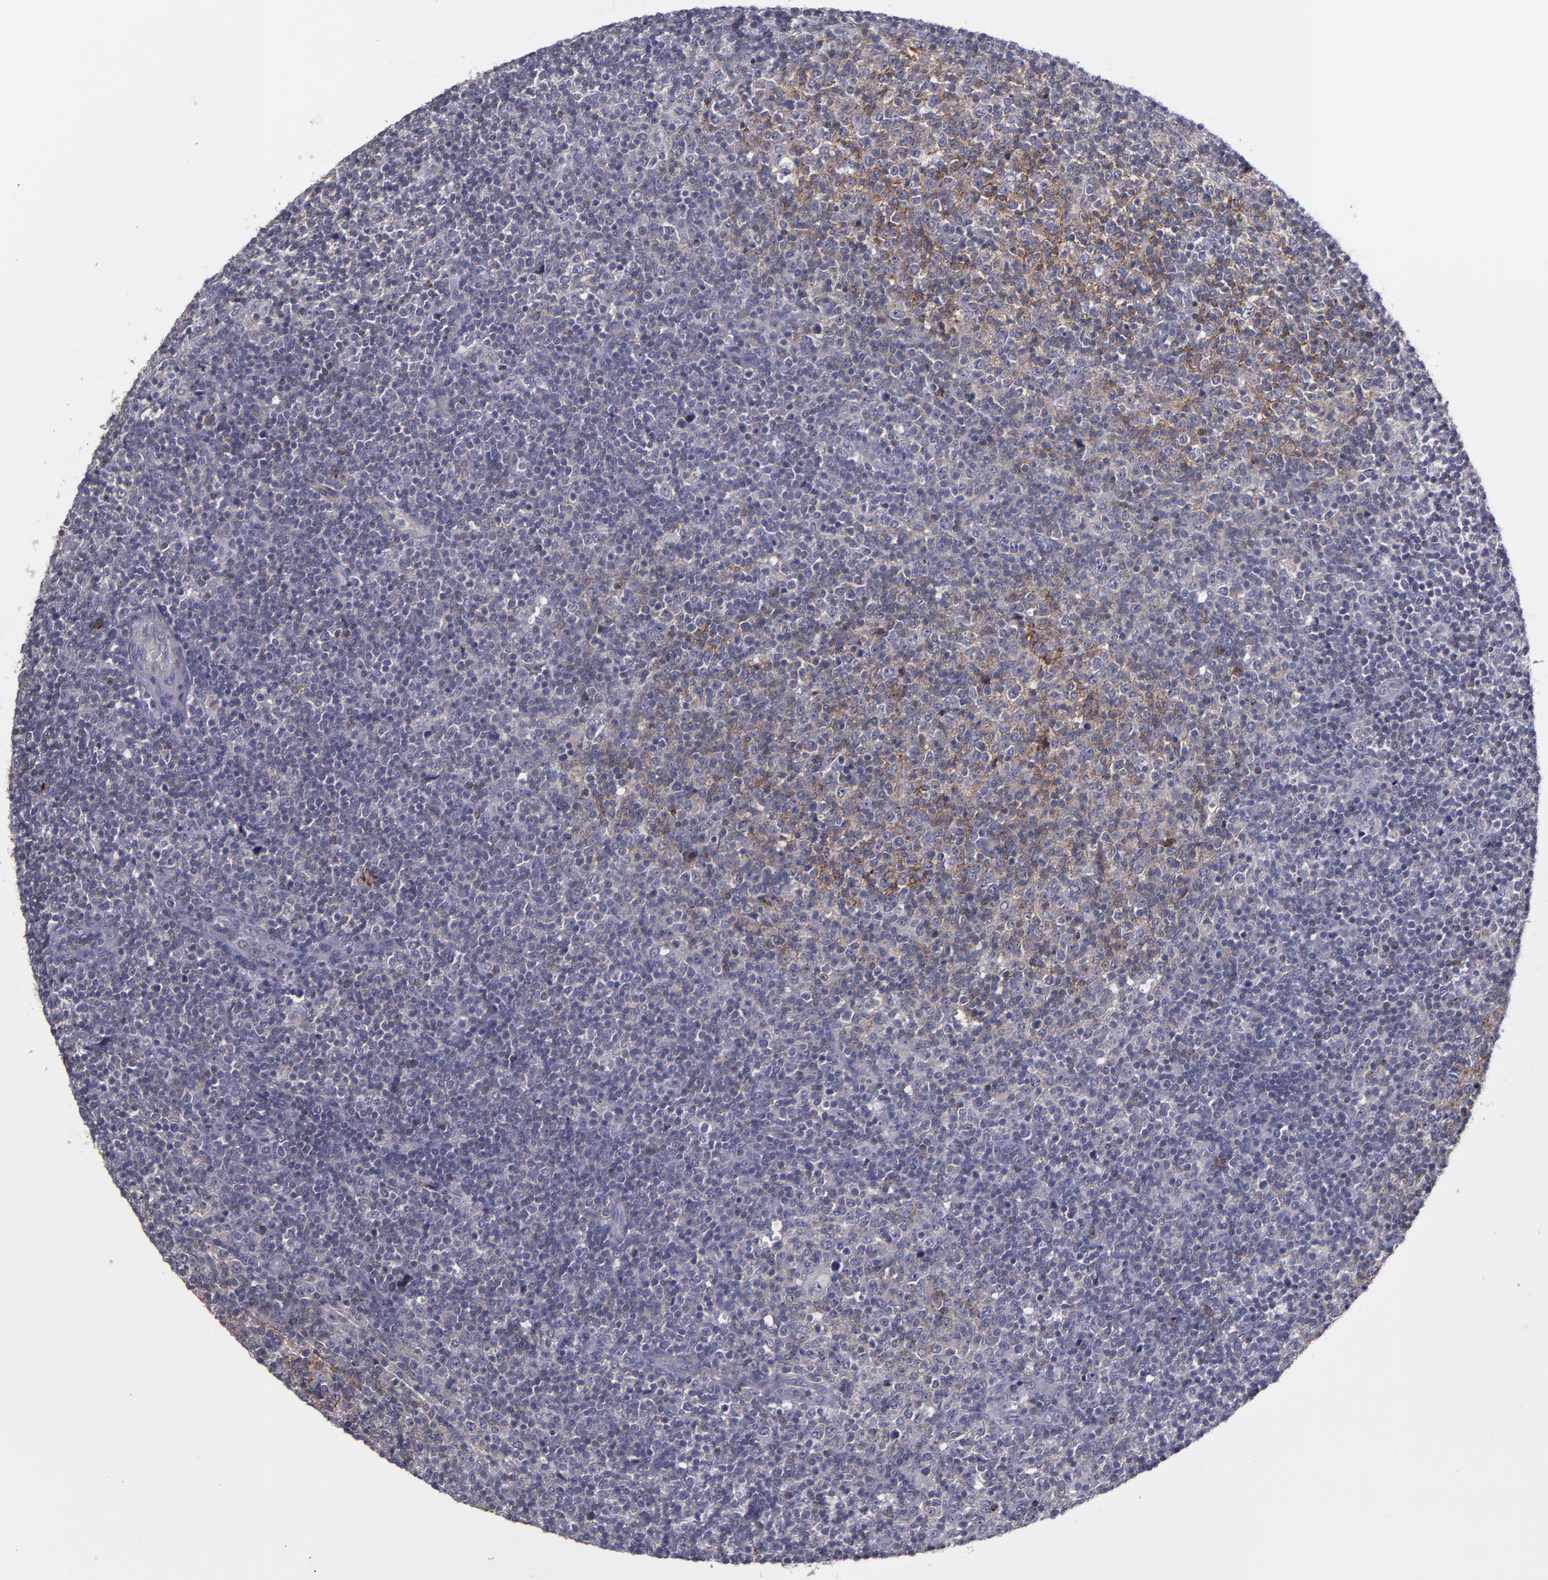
{"staining": {"intensity": "weak", "quantity": "<25%", "location": "cytoplasmic/membranous"}, "tissue": "lymphoma", "cell_type": "Tumor cells", "image_type": "cancer", "snomed": [{"axis": "morphology", "description": "Malignant lymphoma, non-Hodgkin's type, Low grade"}, {"axis": "topography", "description": "Lymph node"}], "caption": "High power microscopy micrograph of an immunohistochemistry image of malignant lymphoma, non-Hodgkin's type (low-grade), revealing no significant expression in tumor cells. Nuclei are stained in blue.", "gene": "MFGE8", "patient": {"sex": "male", "age": 70}}